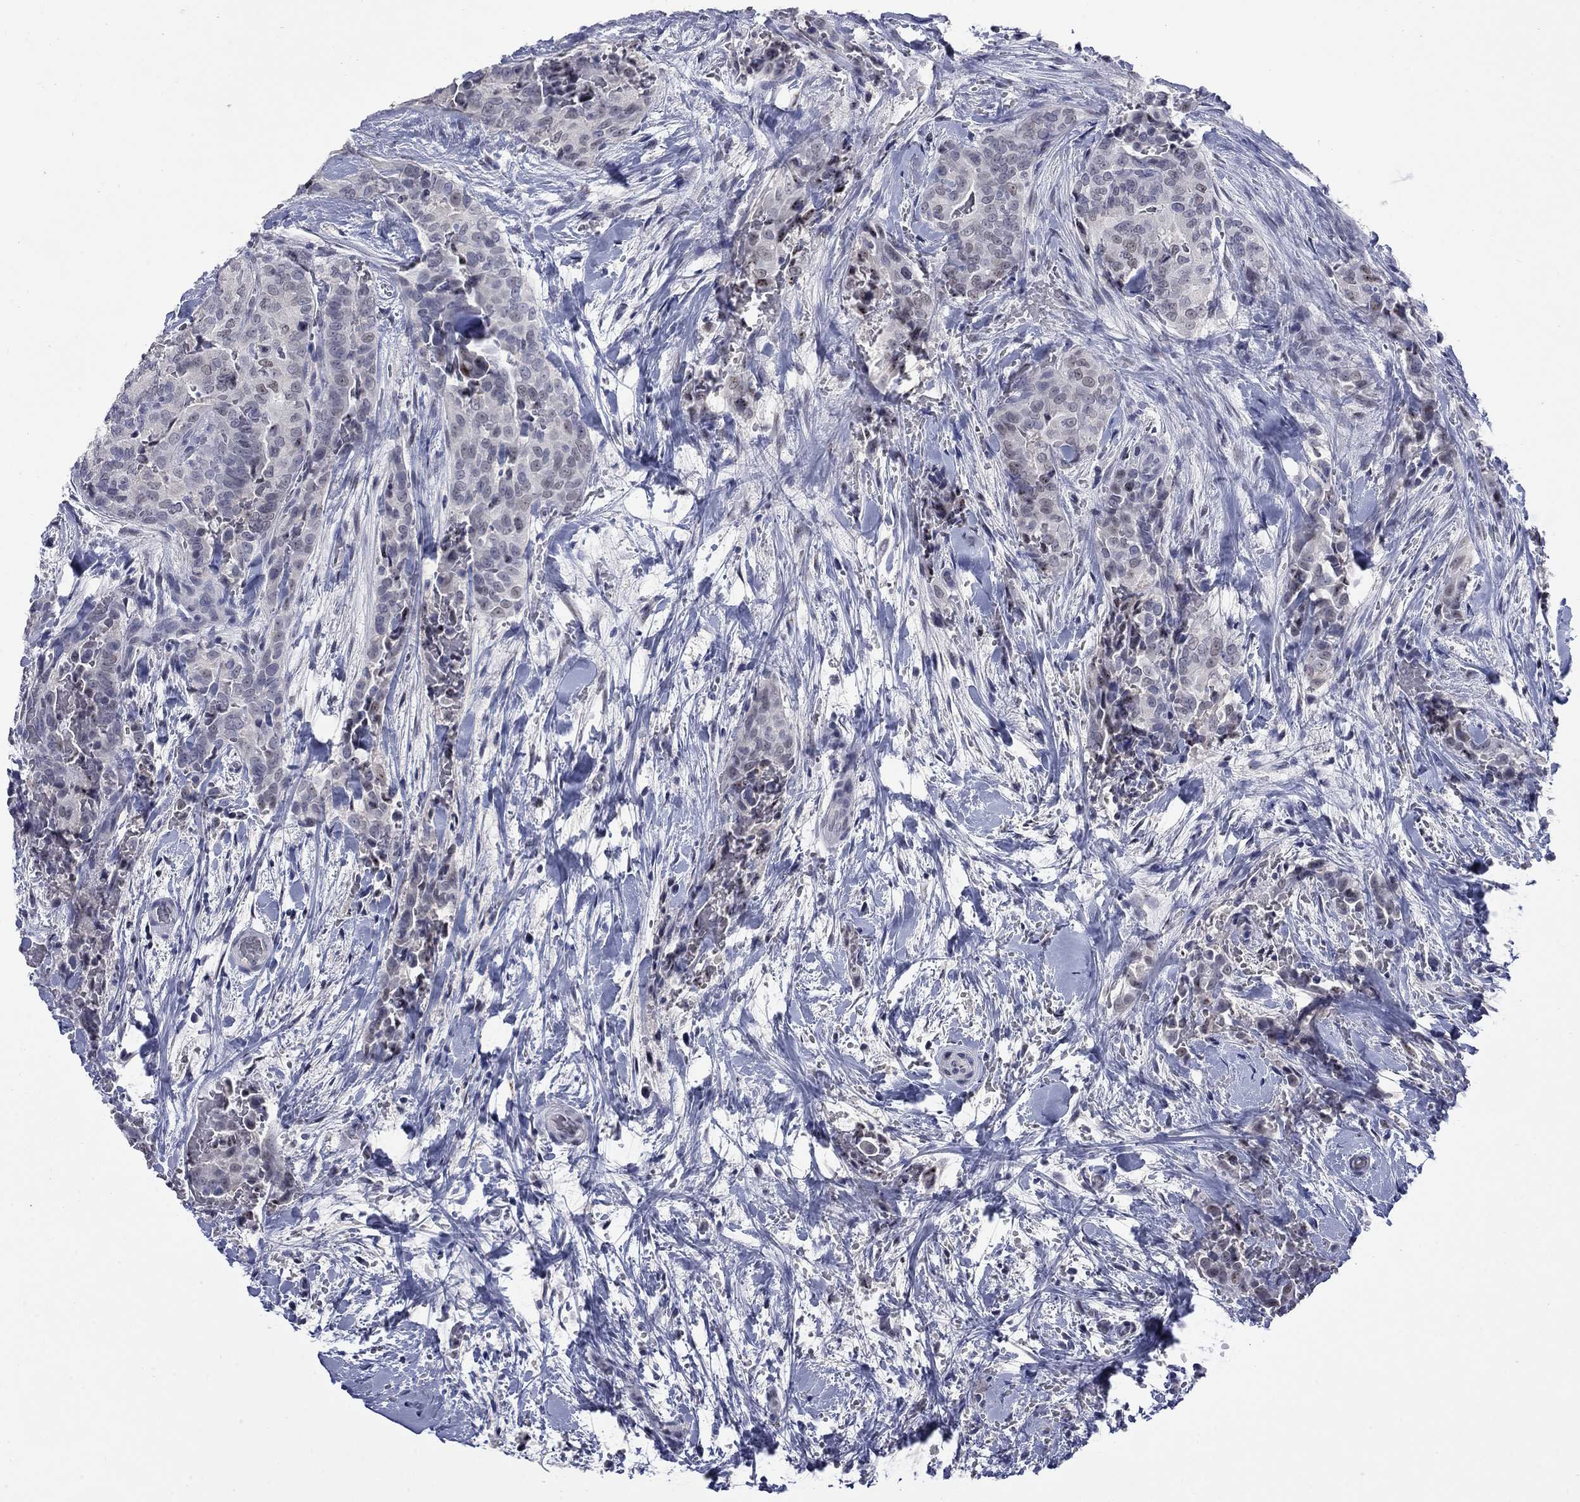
{"staining": {"intensity": "negative", "quantity": "none", "location": "none"}, "tissue": "thyroid cancer", "cell_type": "Tumor cells", "image_type": "cancer", "snomed": [{"axis": "morphology", "description": "Papillary adenocarcinoma, NOS"}, {"axis": "topography", "description": "Thyroid gland"}], "caption": "There is no significant staining in tumor cells of thyroid papillary adenocarcinoma.", "gene": "SLC51A", "patient": {"sex": "male", "age": 61}}